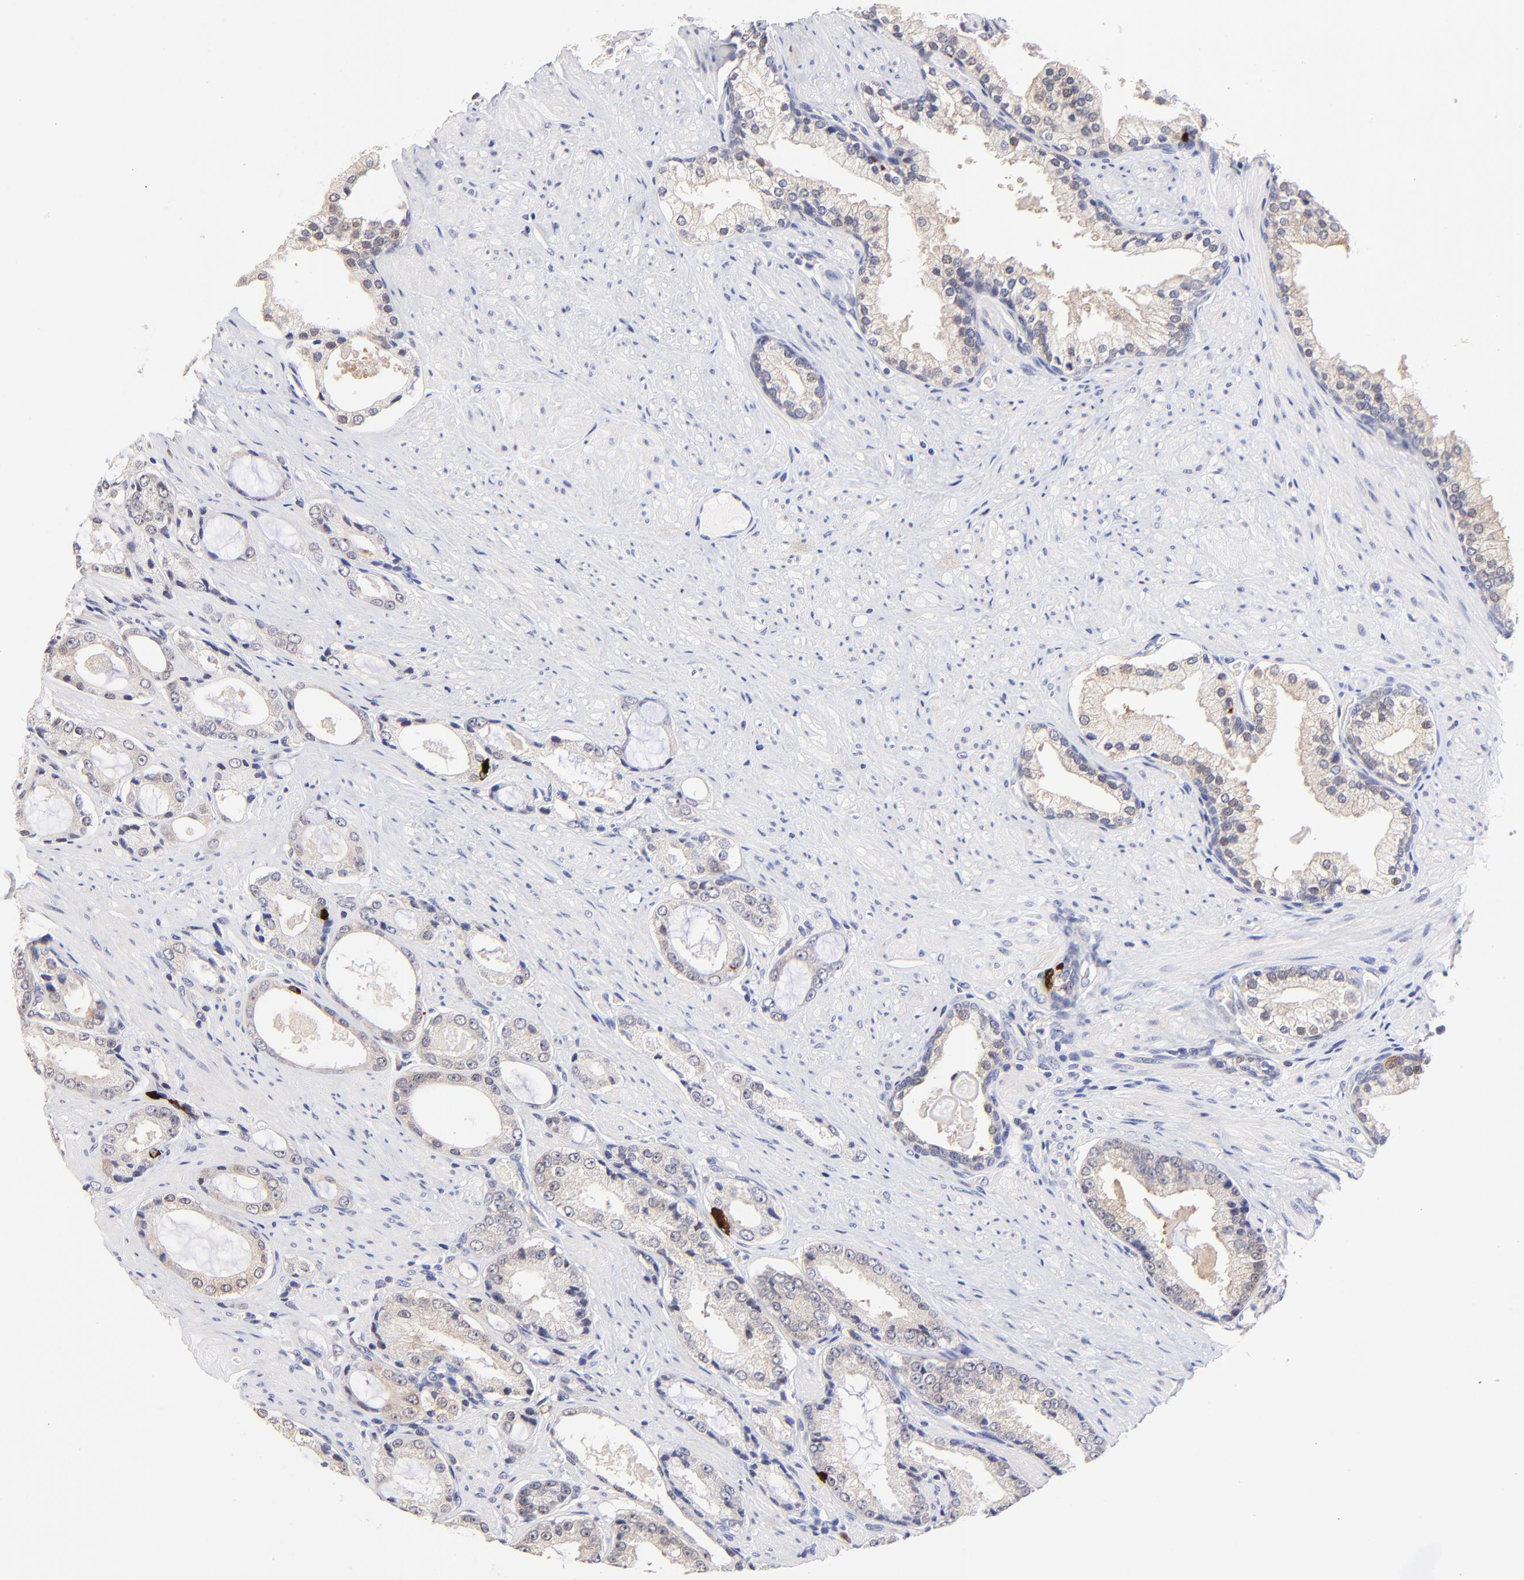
{"staining": {"intensity": "weak", "quantity": "25%-75%", "location": "cytoplasmic/membranous,nuclear"}, "tissue": "prostate cancer", "cell_type": "Tumor cells", "image_type": "cancer", "snomed": [{"axis": "morphology", "description": "Adenocarcinoma, Medium grade"}, {"axis": "topography", "description": "Prostate"}], "caption": "Protein analysis of prostate cancer tissue reveals weak cytoplasmic/membranous and nuclear positivity in about 25%-75% of tumor cells. Immunohistochemistry (ihc) stains the protein of interest in brown and the nuclei are stained blue.", "gene": "ZNF155", "patient": {"sex": "male", "age": 60}}